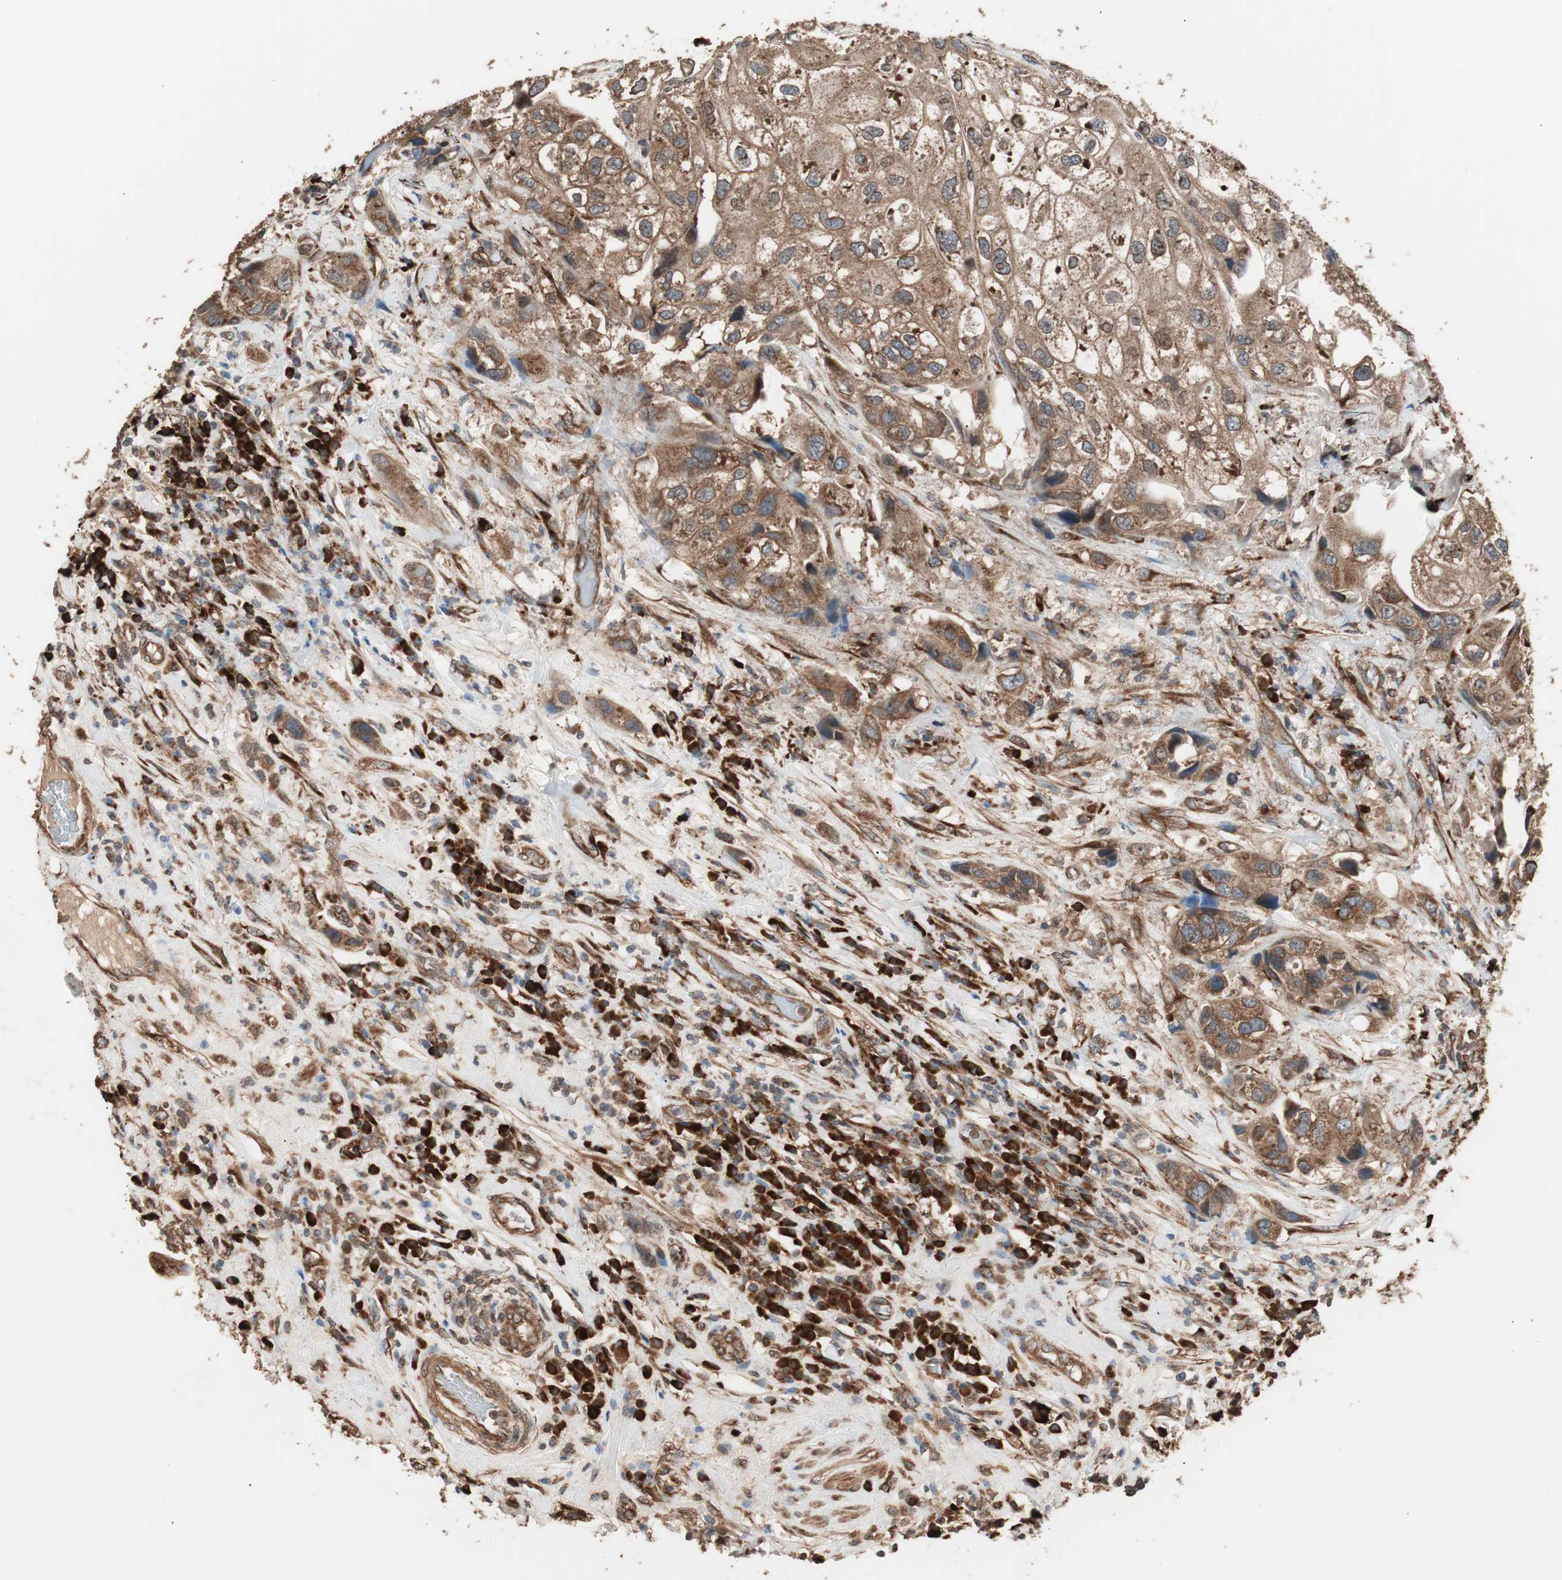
{"staining": {"intensity": "moderate", "quantity": ">75%", "location": "cytoplasmic/membranous"}, "tissue": "urothelial cancer", "cell_type": "Tumor cells", "image_type": "cancer", "snomed": [{"axis": "morphology", "description": "Urothelial carcinoma, High grade"}, {"axis": "topography", "description": "Urinary bladder"}], "caption": "A brown stain highlights moderate cytoplasmic/membranous positivity of a protein in human urothelial cancer tumor cells.", "gene": "LZTS1", "patient": {"sex": "female", "age": 64}}